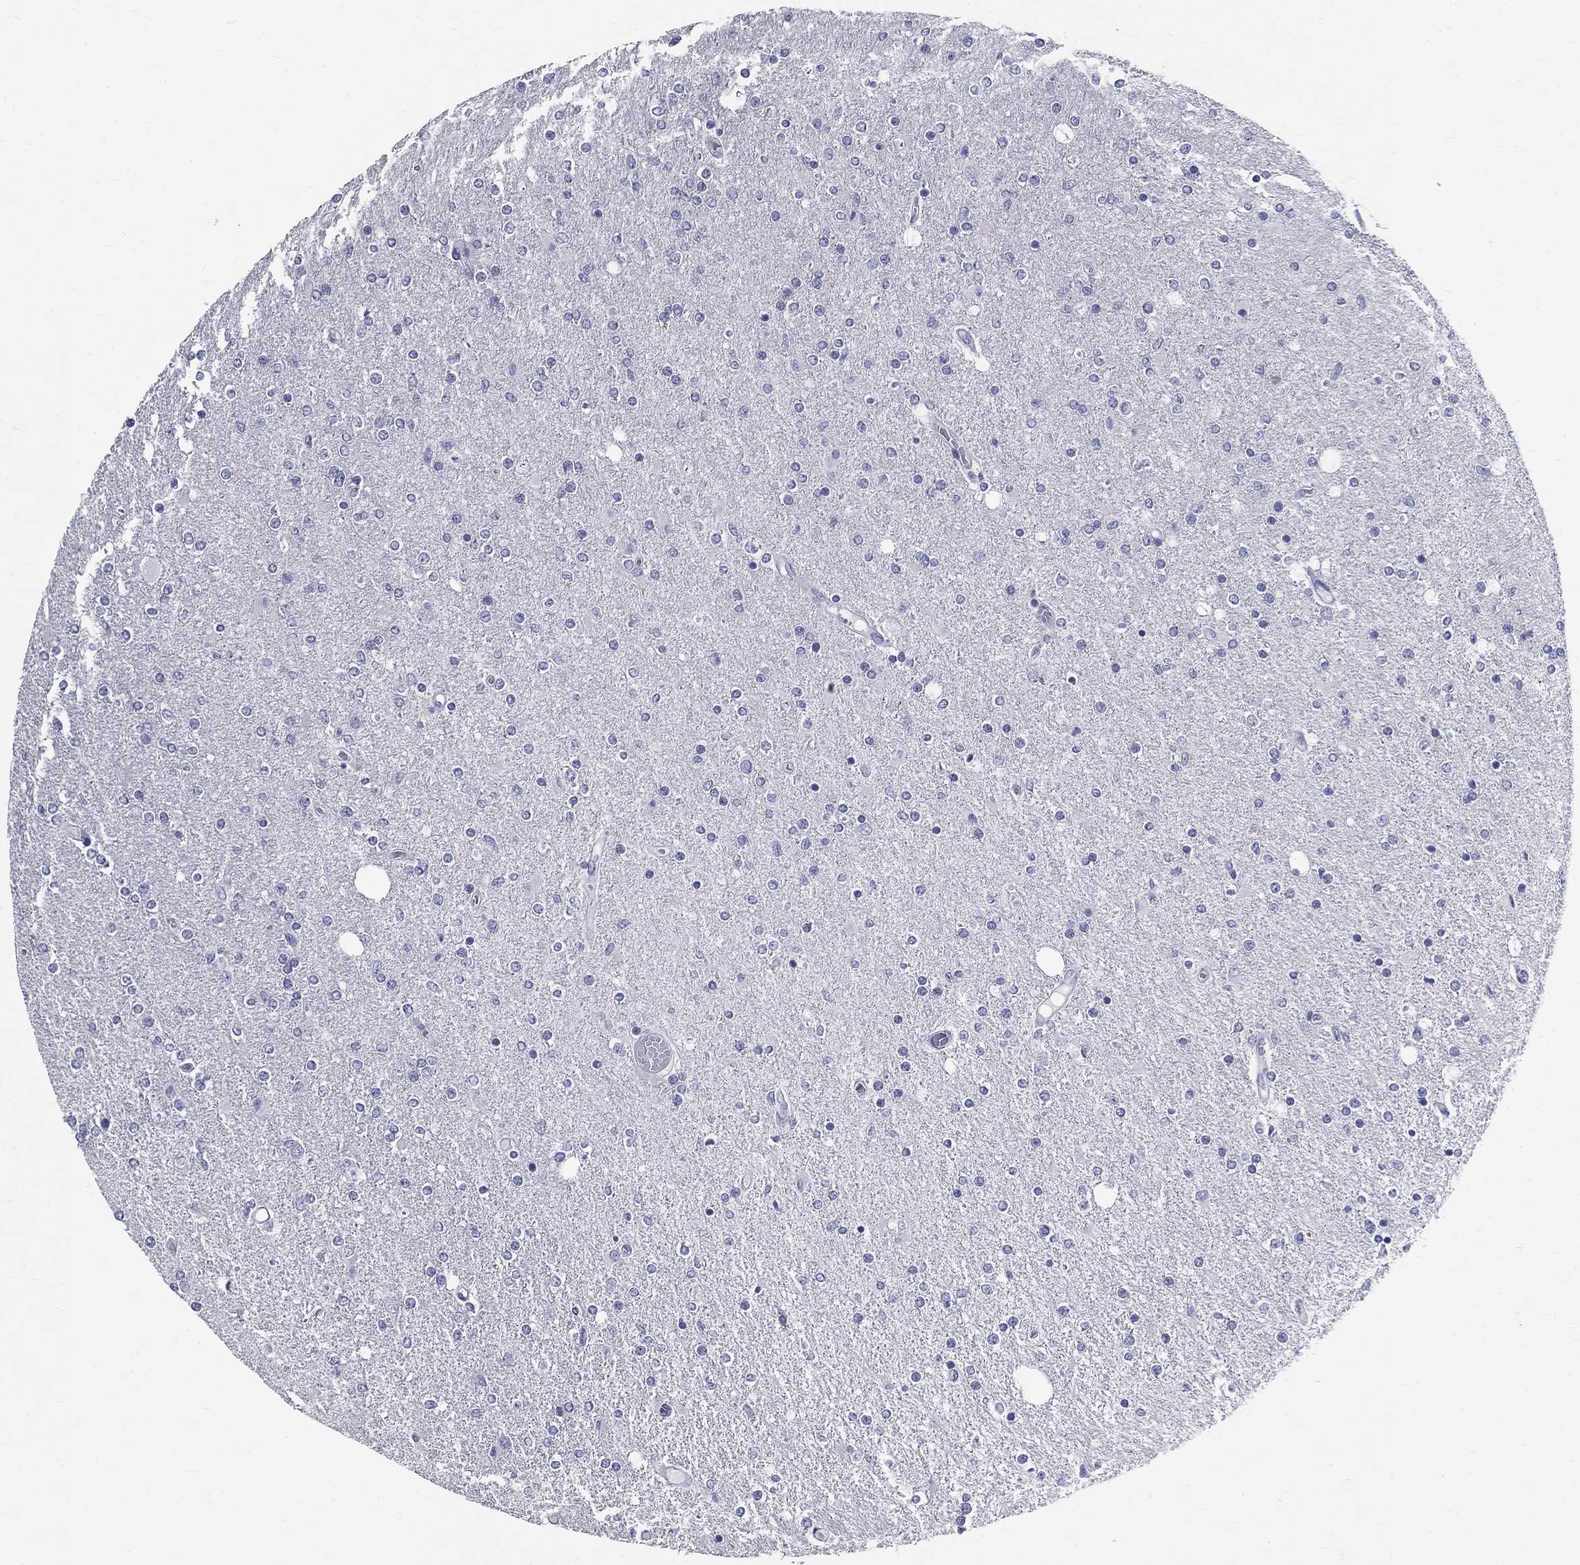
{"staining": {"intensity": "negative", "quantity": "none", "location": "none"}, "tissue": "glioma", "cell_type": "Tumor cells", "image_type": "cancer", "snomed": [{"axis": "morphology", "description": "Glioma, malignant, High grade"}, {"axis": "topography", "description": "Cerebral cortex"}], "caption": "DAB immunohistochemical staining of human glioma reveals no significant staining in tumor cells.", "gene": "TGM4", "patient": {"sex": "male", "age": 70}}